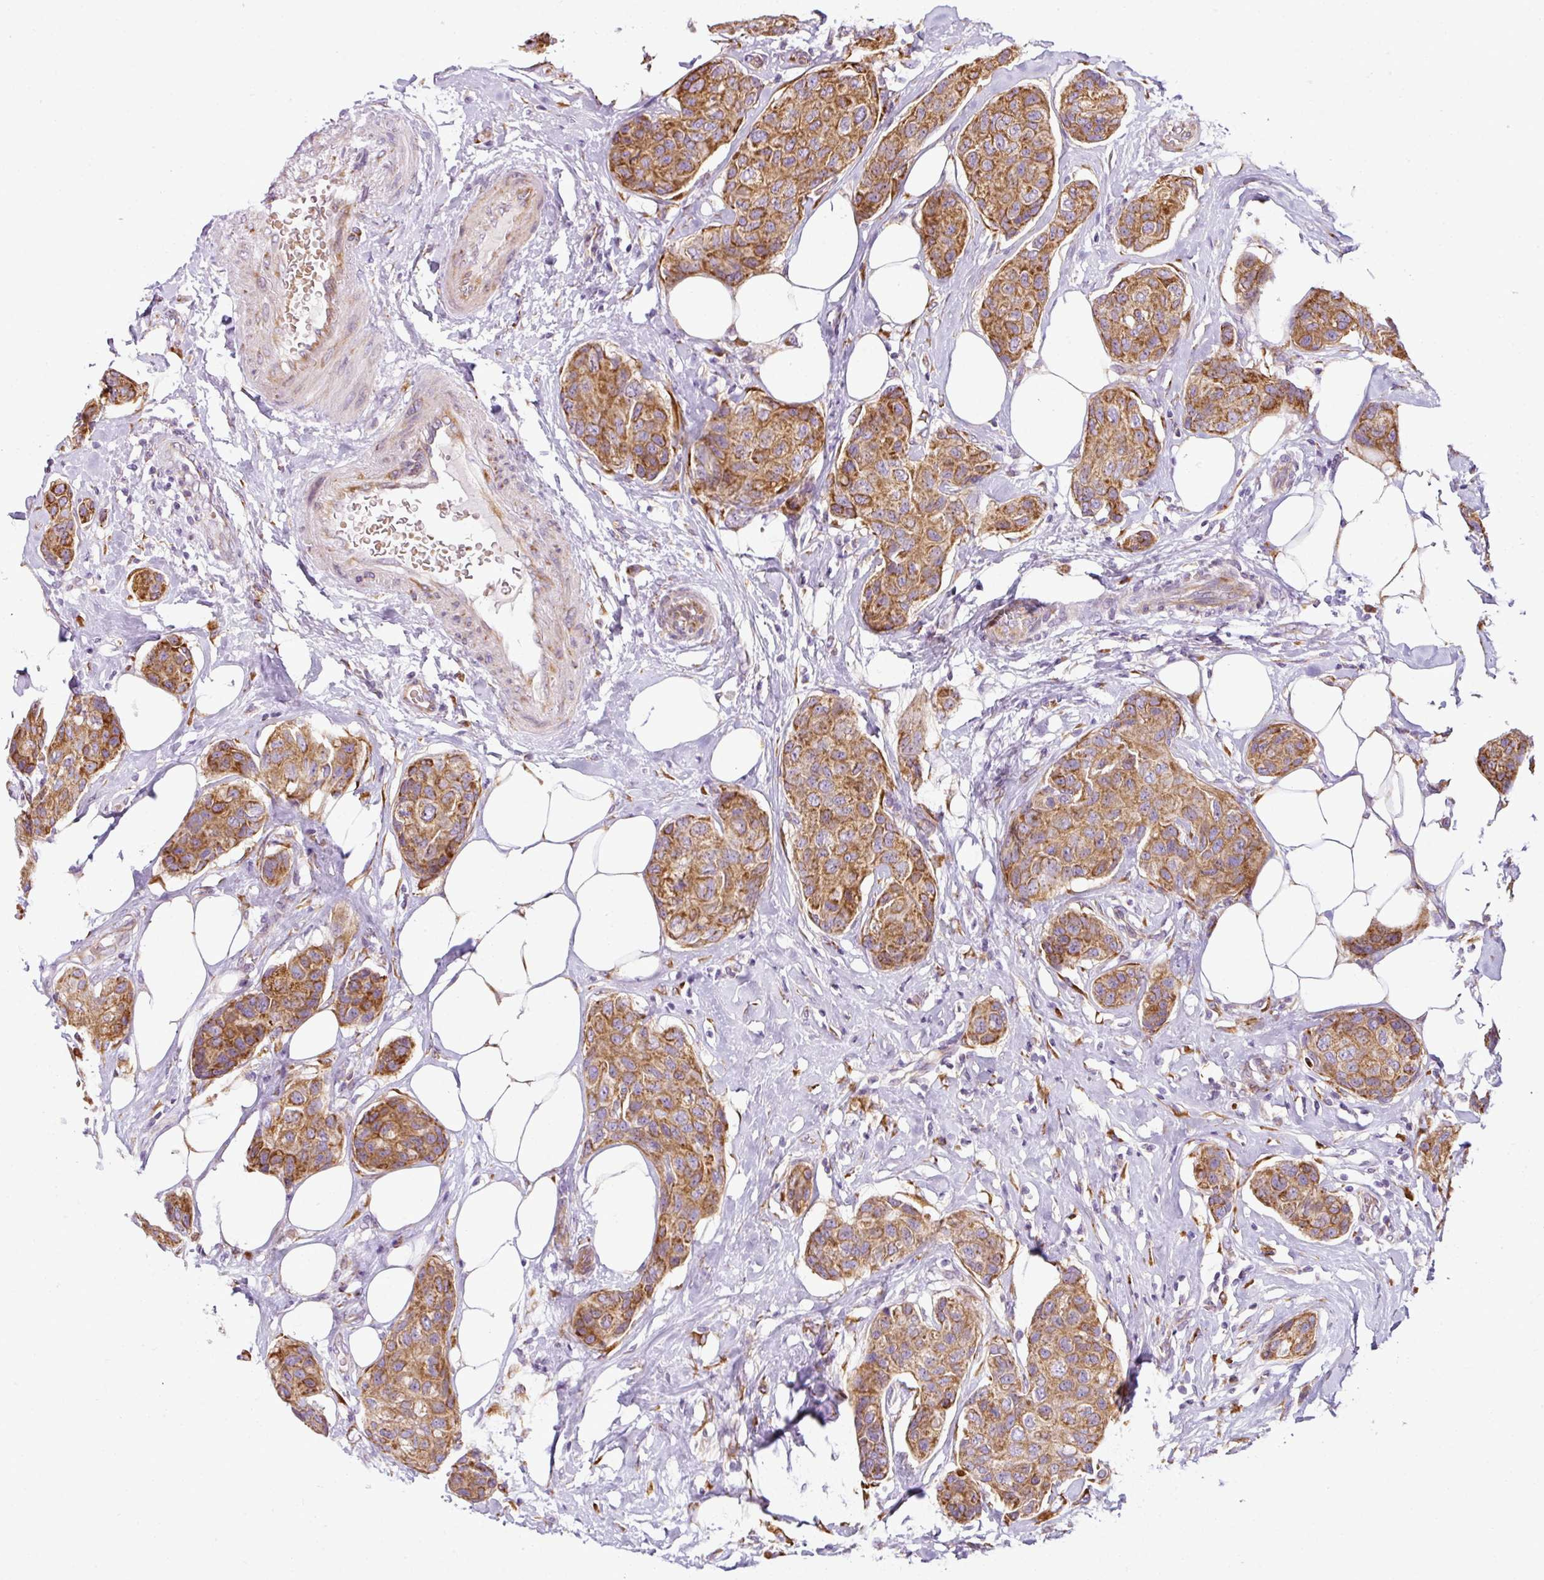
{"staining": {"intensity": "strong", "quantity": ">75%", "location": "cytoplasmic/membranous"}, "tissue": "breast cancer", "cell_type": "Tumor cells", "image_type": "cancer", "snomed": [{"axis": "morphology", "description": "Duct carcinoma"}, {"axis": "topography", "description": "Breast"}, {"axis": "topography", "description": "Lymph node"}], "caption": "Human breast cancer (infiltrating ductal carcinoma) stained for a protein (brown) shows strong cytoplasmic/membranous positive staining in approximately >75% of tumor cells.", "gene": "ANKRD18A", "patient": {"sex": "female", "age": 80}}